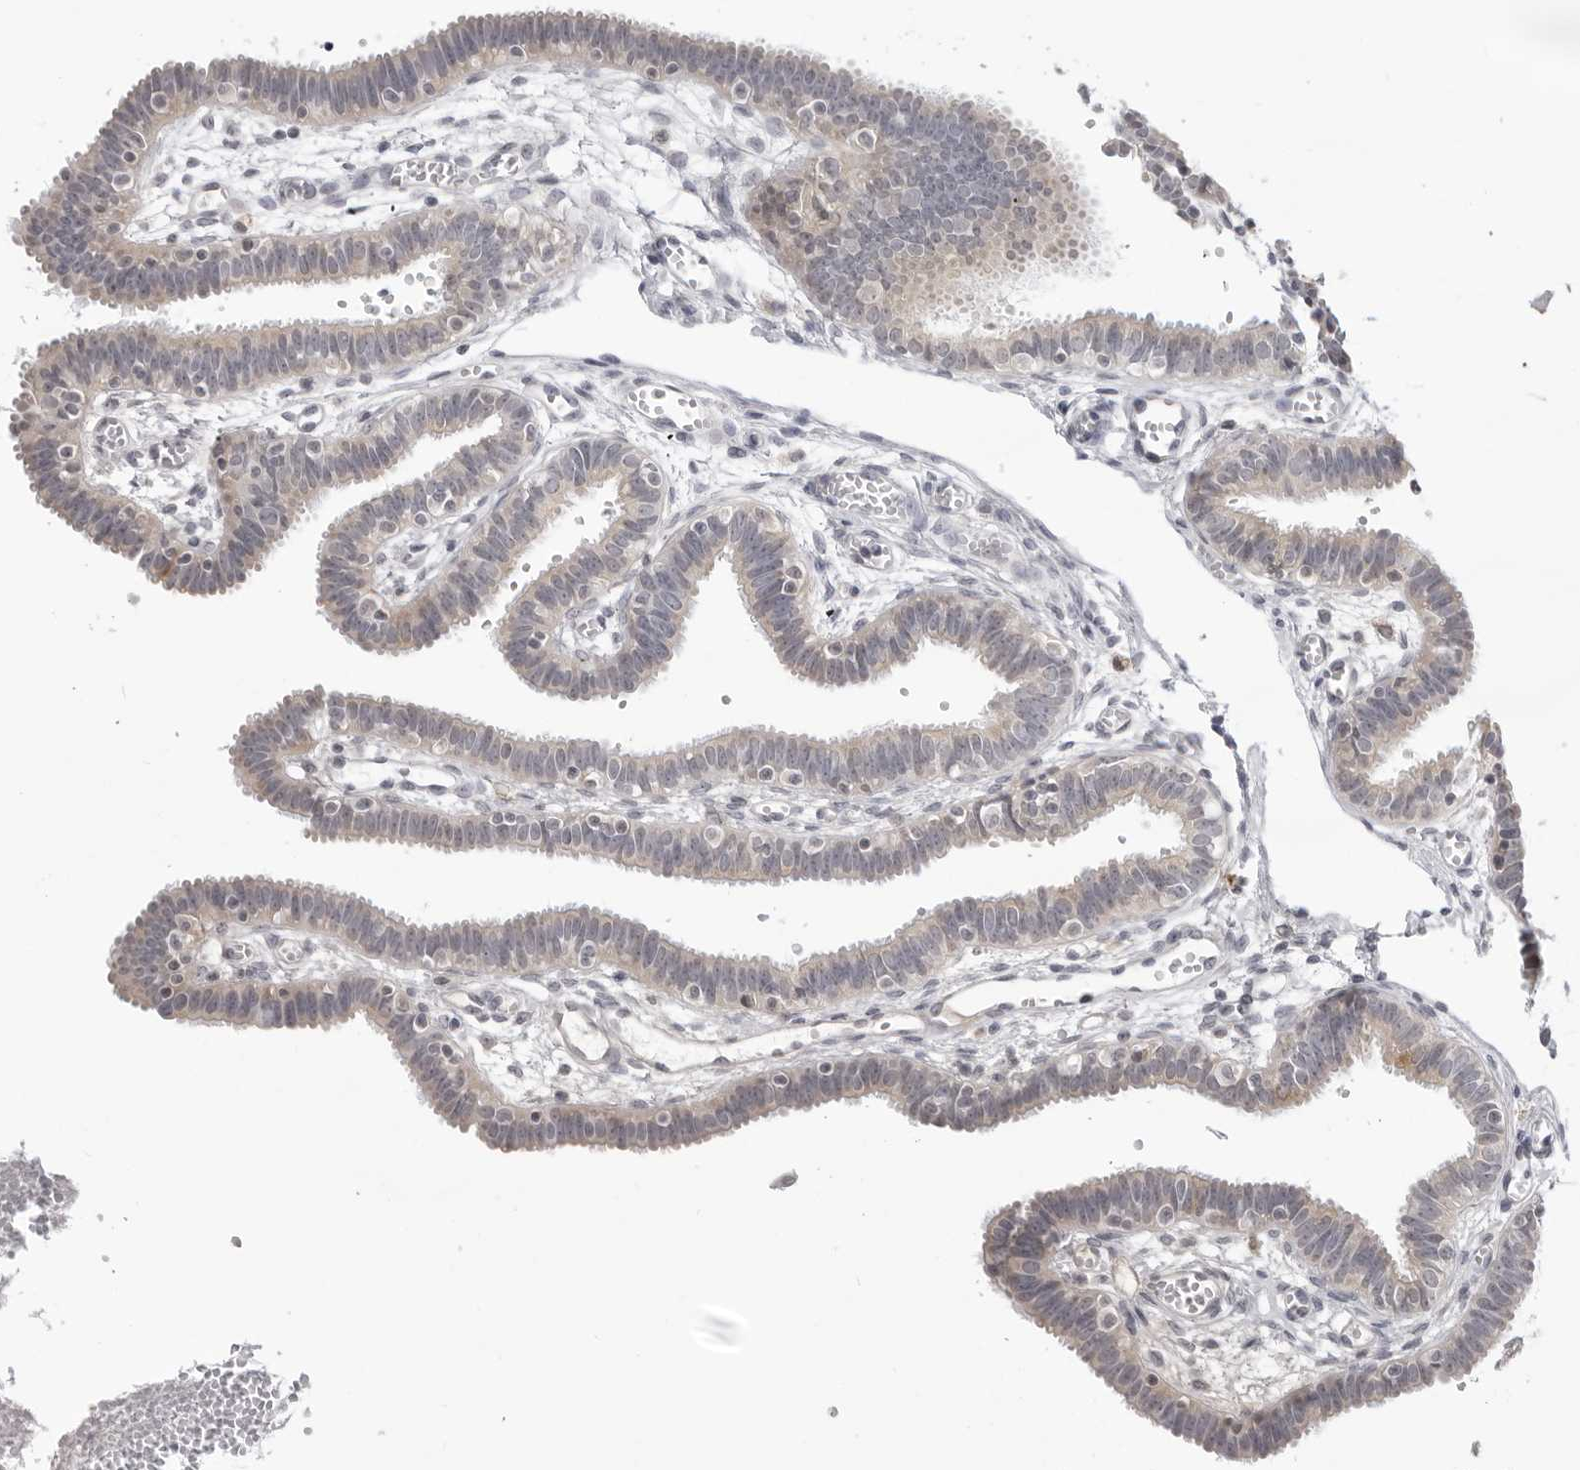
{"staining": {"intensity": "moderate", "quantity": "25%-75%", "location": "cytoplasmic/membranous"}, "tissue": "fallopian tube", "cell_type": "Glandular cells", "image_type": "normal", "snomed": [{"axis": "morphology", "description": "Normal tissue, NOS"}, {"axis": "topography", "description": "Fallopian tube"}, {"axis": "topography", "description": "Placenta"}], "caption": "A high-resolution image shows immunohistochemistry (IHC) staining of unremarkable fallopian tube, which exhibits moderate cytoplasmic/membranous expression in approximately 25%-75% of glandular cells. The protein of interest is stained brown, and the nuclei are stained in blue (DAB IHC with brightfield microscopy, high magnification).", "gene": "ACP6", "patient": {"sex": "female", "age": 32}}